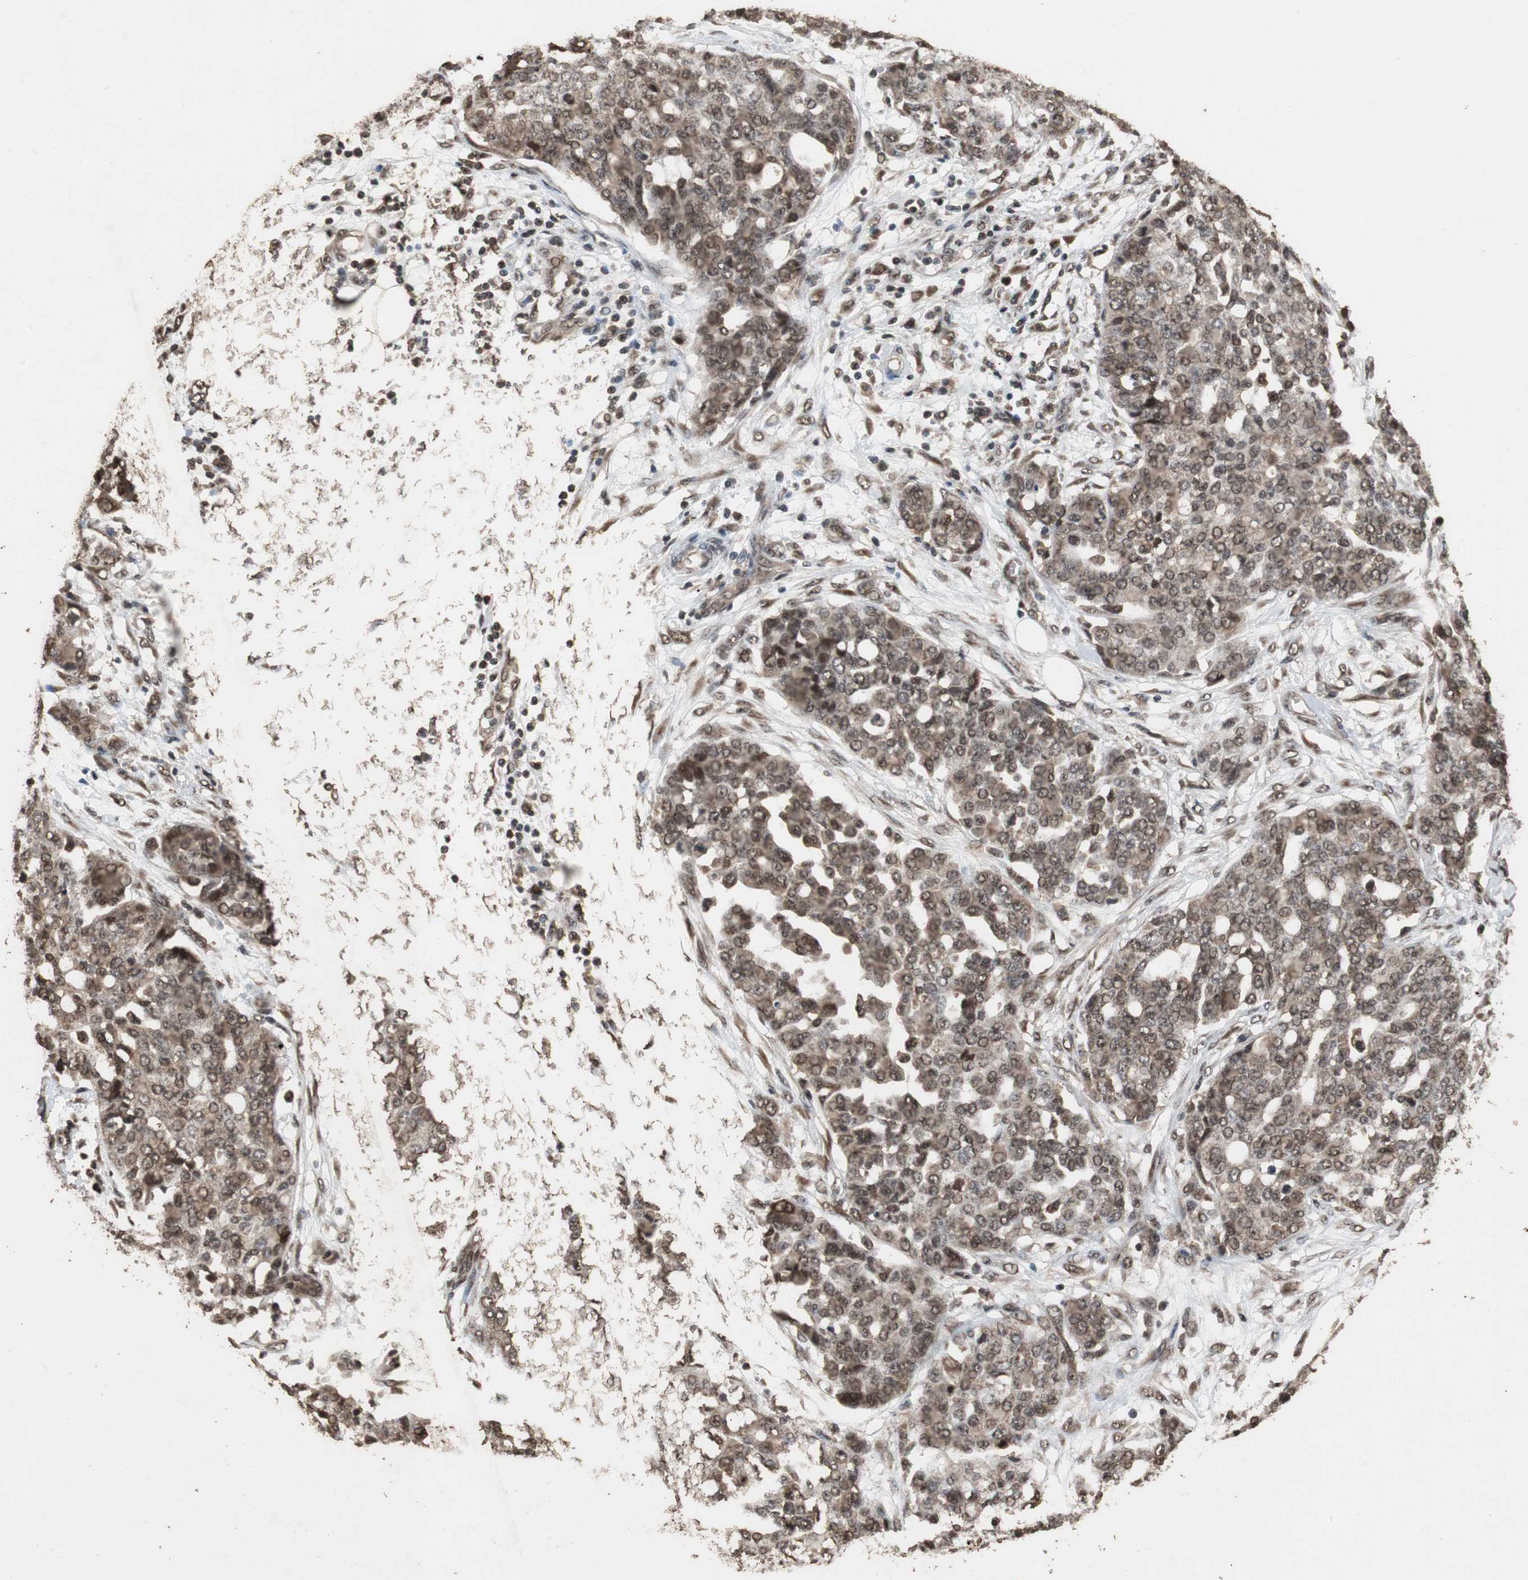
{"staining": {"intensity": "moderate", "quantity": ">75%", "location": "cytoplasmic/membranous,nuclear"}, "tissue": "ovarian cancer", "cell_type": "Tumor cells", "image_type": "cancer", "snomed": [{"axis": "morphology", "description": "Cystadenocarcinoma, serous, NOS"}, {"axis": "topography", "description": "Soft tissue"}, {"axis": "topography", "description": "Ovary"}], "caption": "Protein expression analysis of ovarian serous cystadenocarcinoma displays moderate cytoplasmic/membranous and nuclear expression in about >75% of tumor cells. The staining is performed using DAB brown chromogen to label protein expression. The nuclei are counter-stained blue using hematoxylin.", "gene": "ZNF18", "patient": {"sex": "female", "age": 57}}